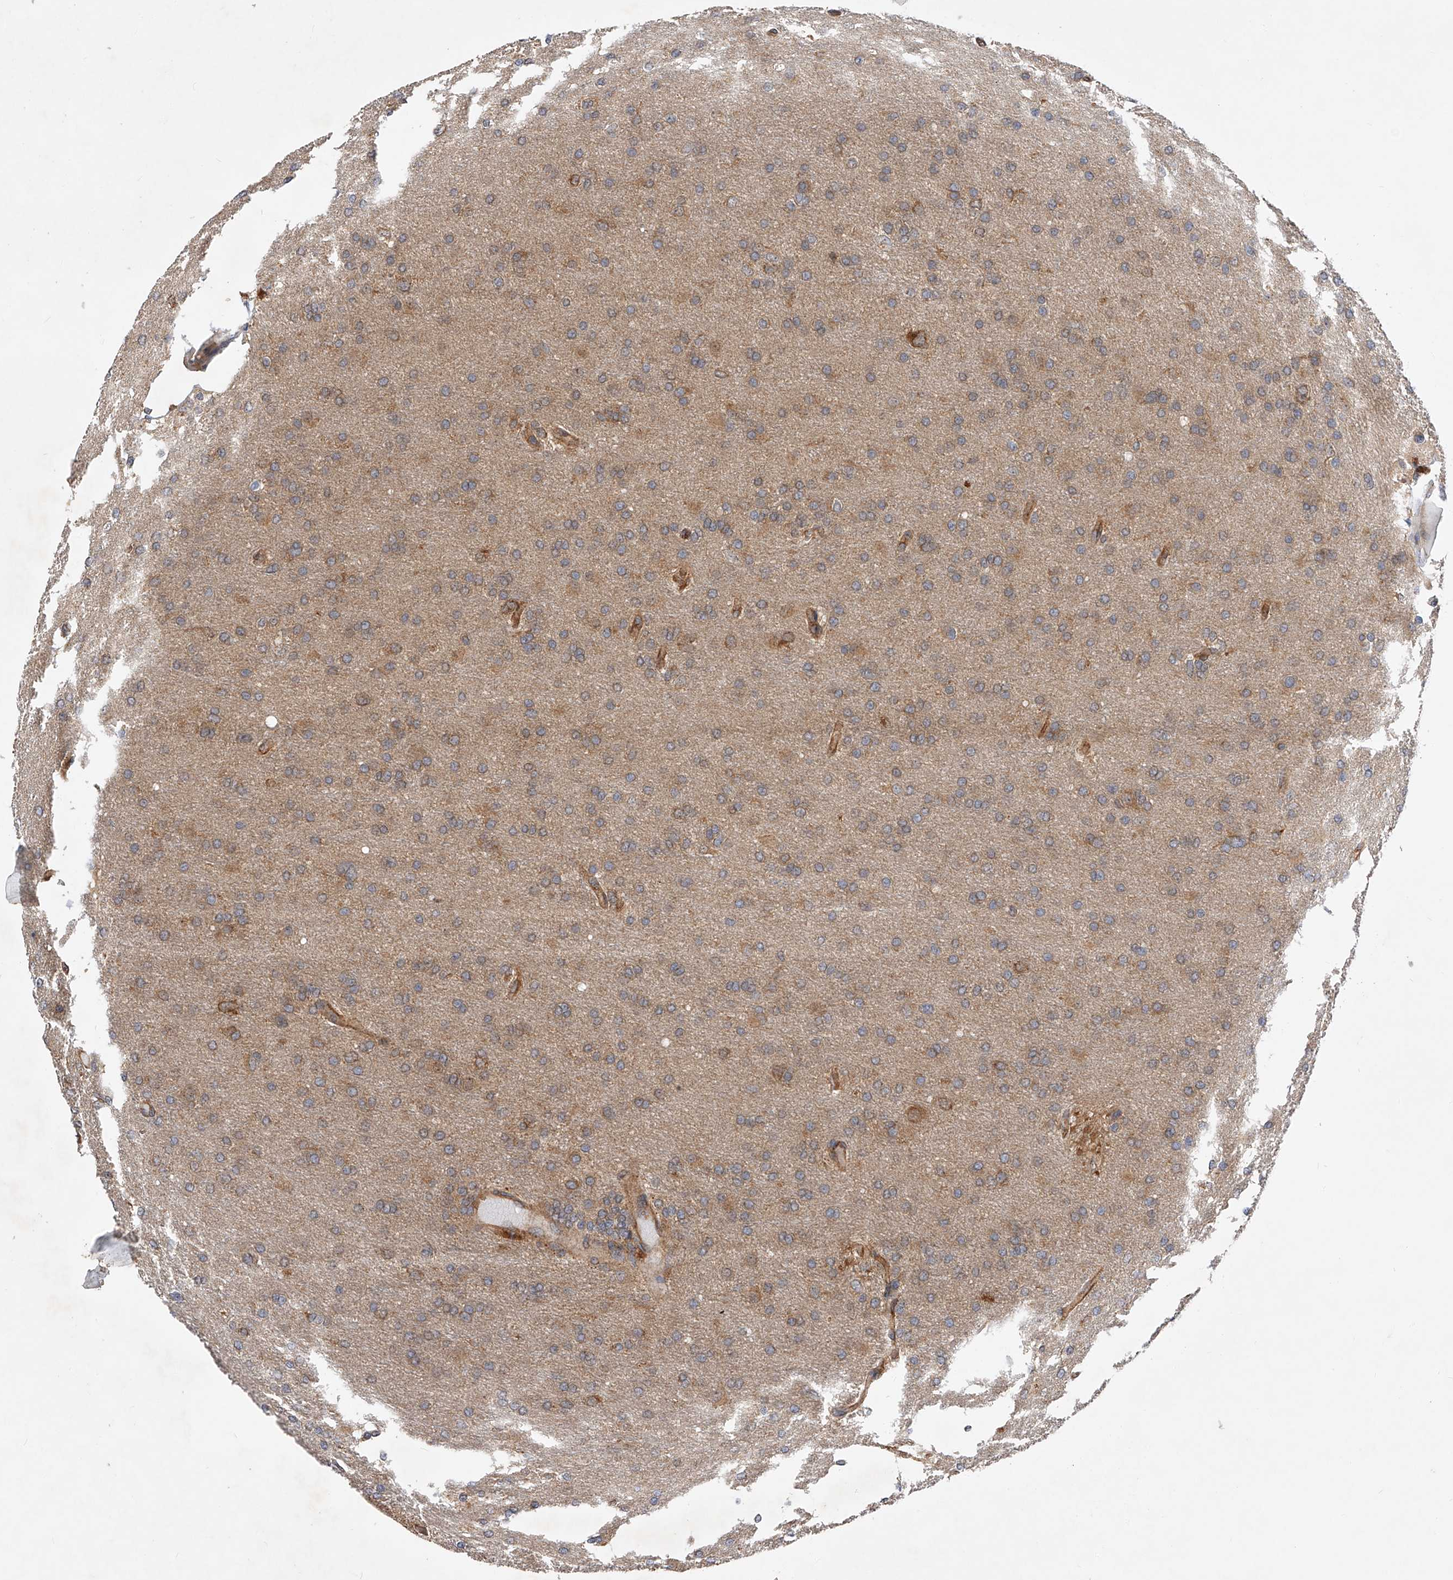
{"staining": {"intensity": "weak", "quantity": "25%-75%", "location": "cytoplasmic/membranous"}, "tissue": "glioma", "cell_type": "Tumor cells", "image_type": "cancer", "snomed": [{"axis": "morphology", "description": "Glioma, malignant, High grade"}, {"axis": "topography", "description": "Cerebral cortex"}], "caption": "There is low levels of weak cytoplasmic/membranous staining in tumor cells of malignant high-grade glioma, as demonstrated by immunohistochemical staining (brown color).", "gene": "CFAP410", "patient": {"sex": "female", "age": 36}}